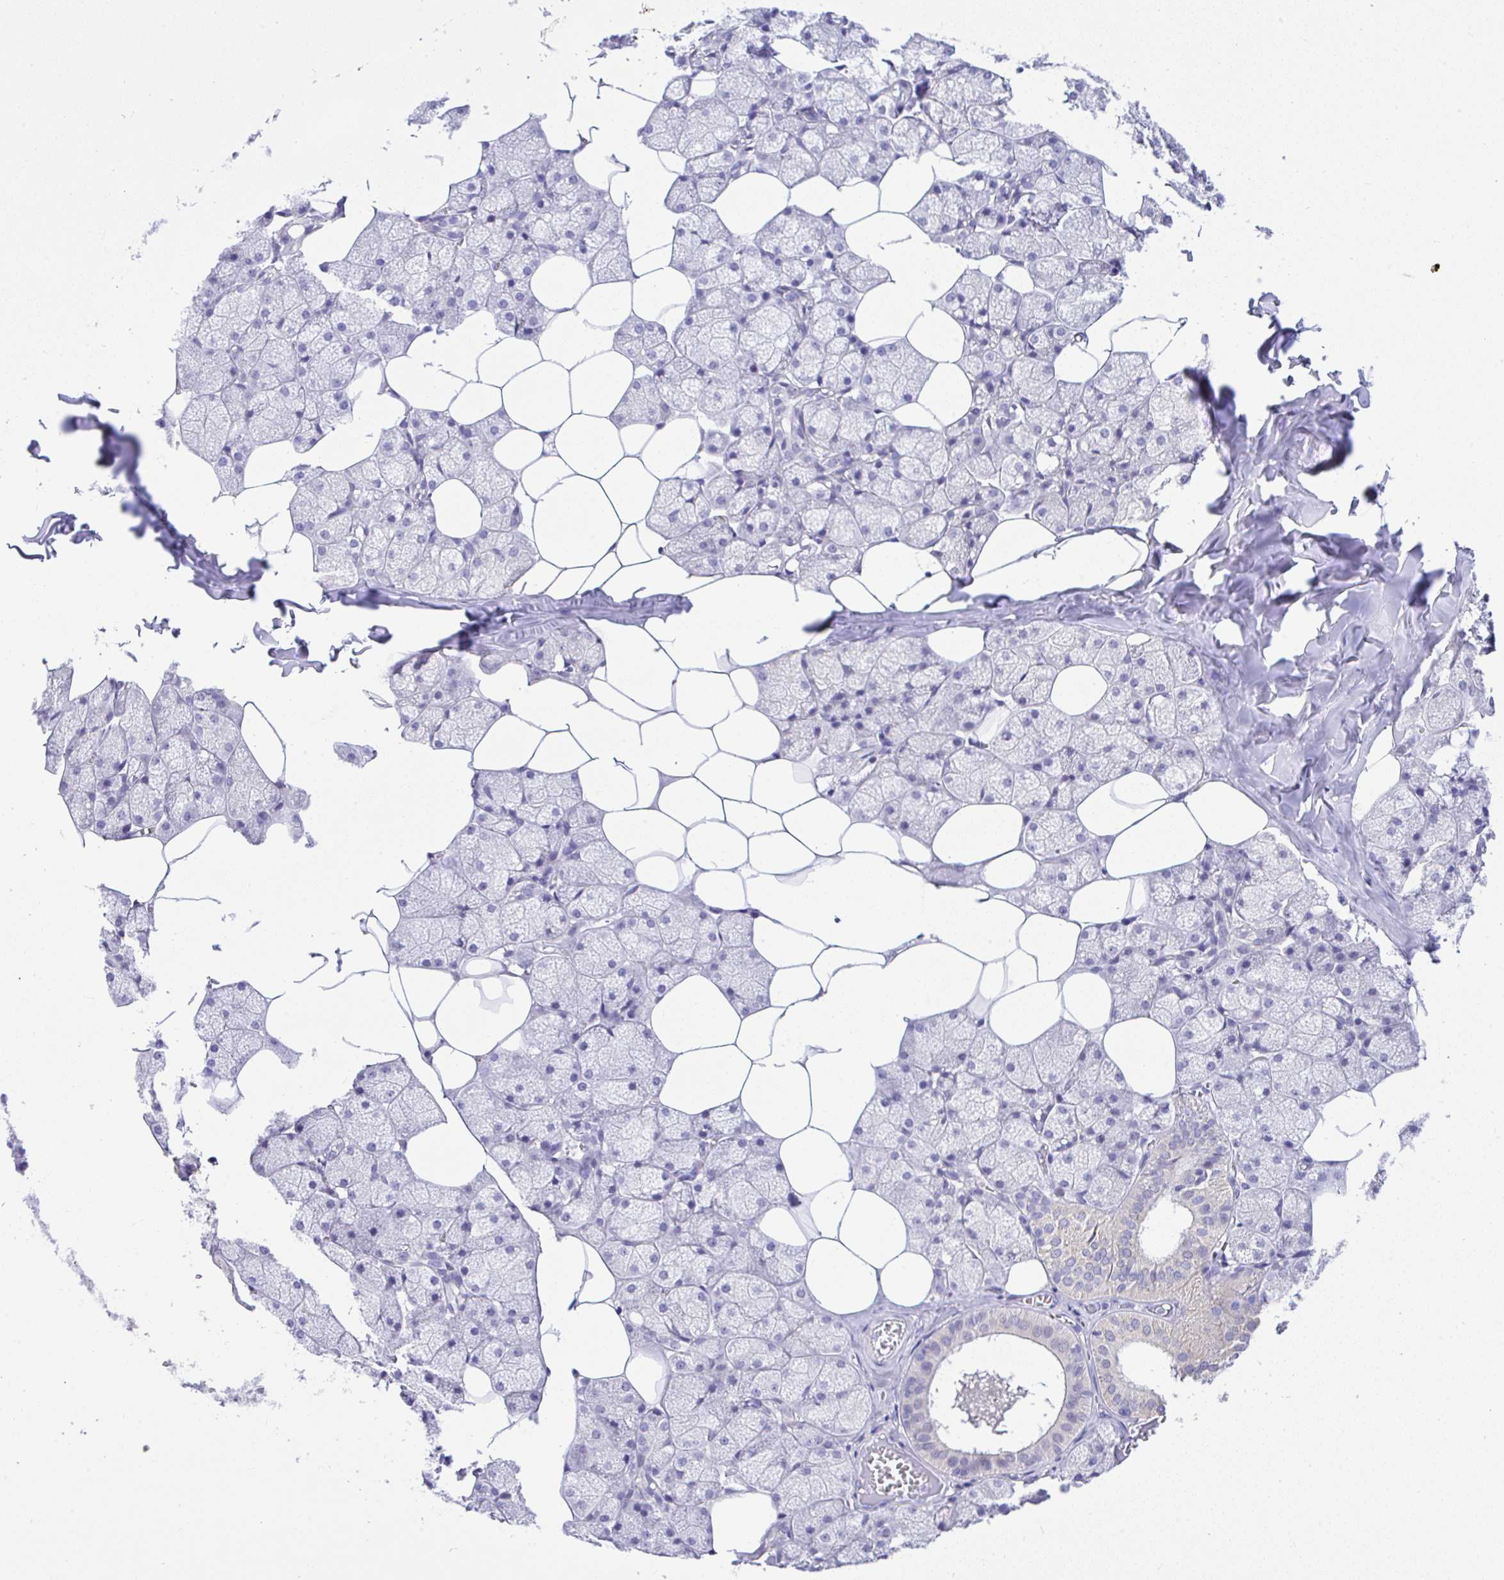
{"staining": {"intensity": "negative", "quantity": "none", "location": "none"}, "tissue": "salivary gland", "cell_type": "Glandular cells", "image_type": "normal", "snomed": [{"axis": "morphology", "description": "Normal tissue, NOS"}, {"axis": "topography", "description": "Salivary gland"}, {"axis": "topography", "description": "Peripheral nerve tissue"}], "caption": "Protein analysis of normal salivary gland displays no significant staining in glandular cells. (Stains: DAB (3,3'-diaminobenzidine) immunohistochemistry with hematoxylin counter stain, Microscopy: brightfield microscopy at high magnification).", "gene": "CTU1", "patient": {"sex": "male", "age": 38}}